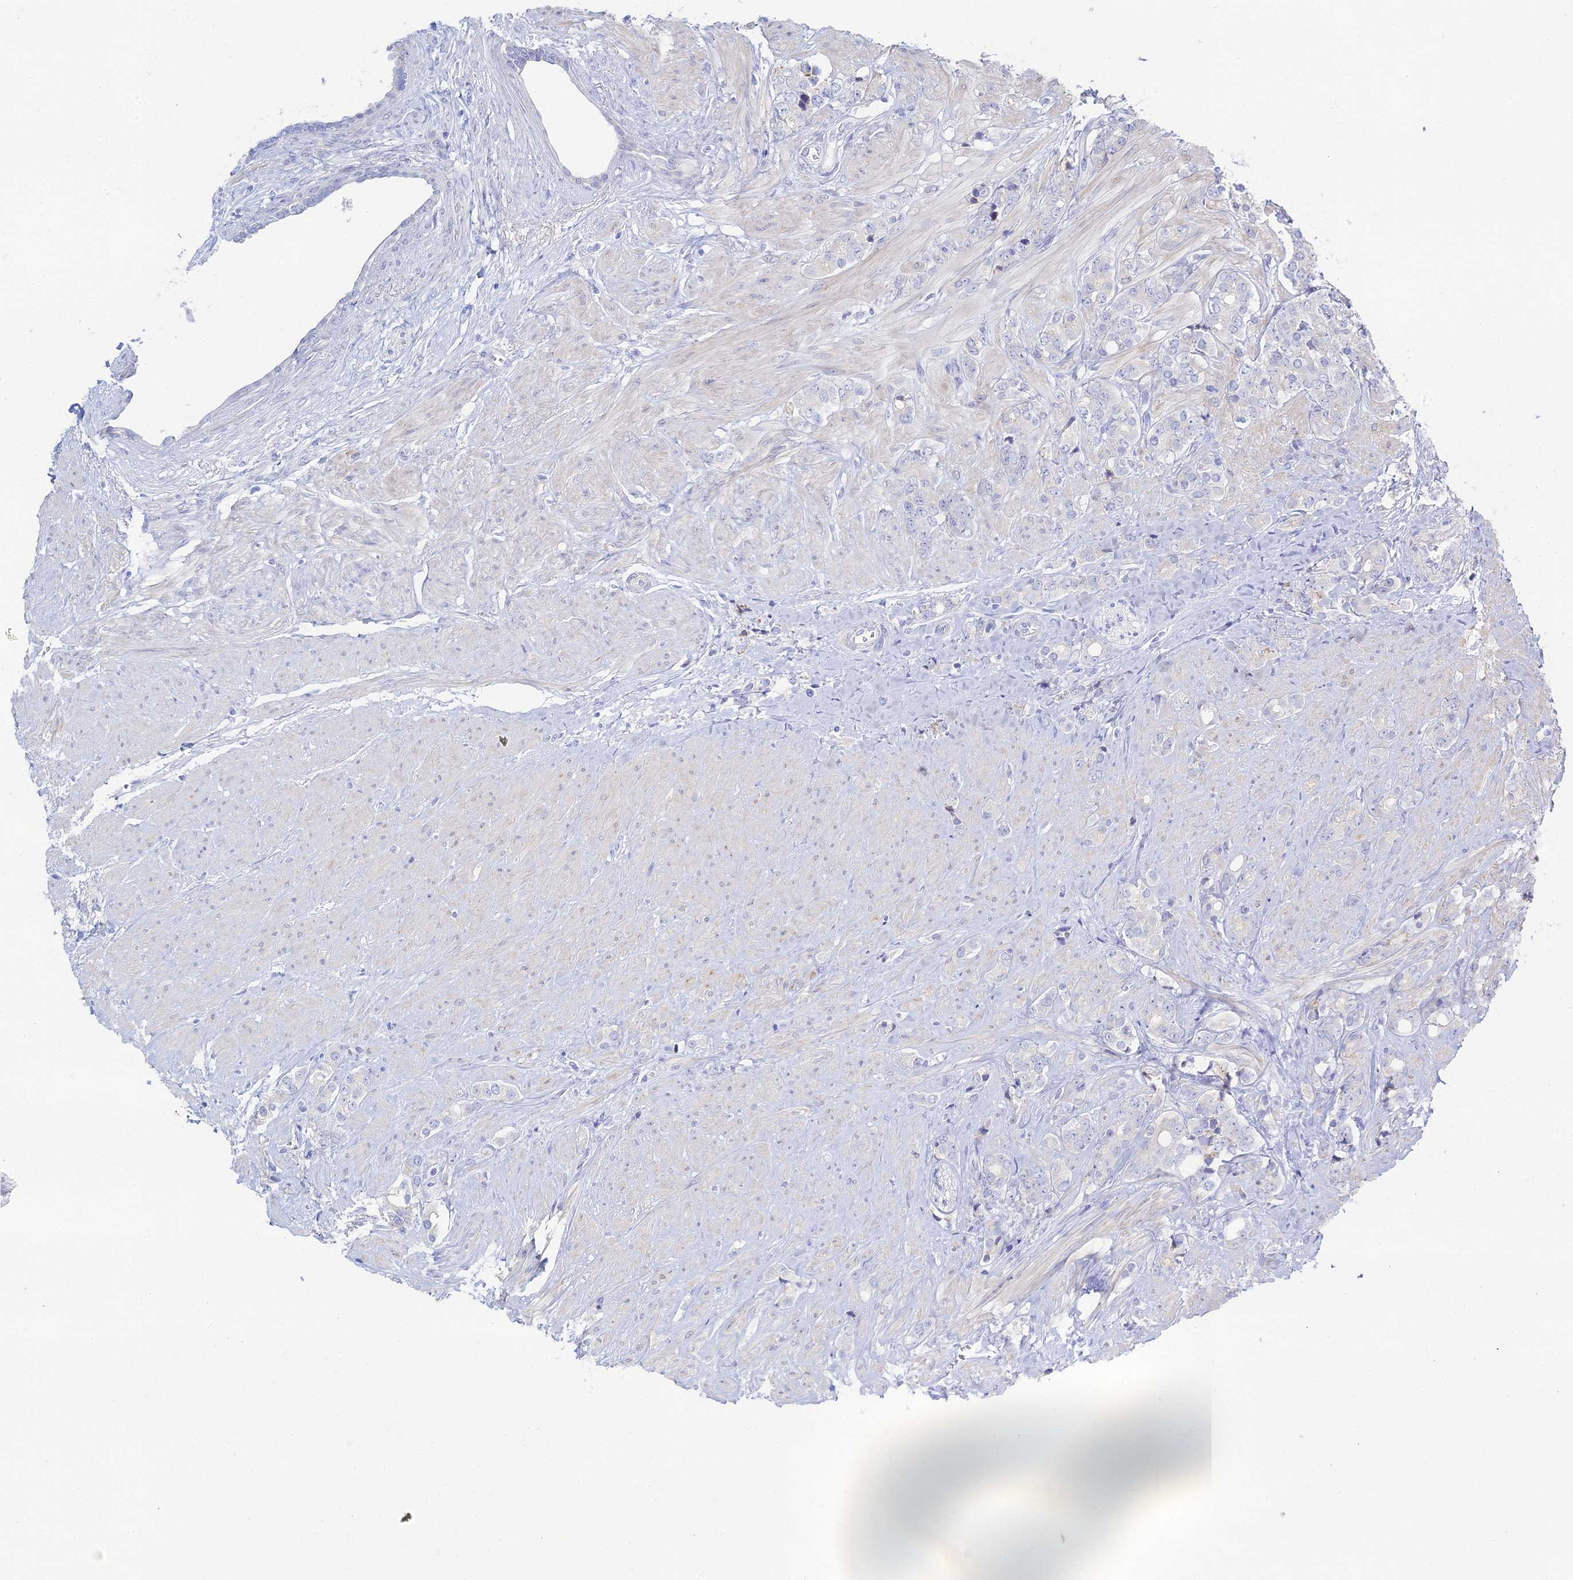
{"staining": {"intensity": "negative", "quantity": "none", "location": "none"}, "tissue": "prostate cancer", "cell_type": "Tumor cells", "image_type": "cancer", "snomed": [{"axis": "morphology", "description": "Adenocarcinoma, High grade"}, {"axis": "topography", "description": "Prostate"}], "caption": "The IHC photomicrograph has no significant staining in tumor cells of prostate adenocarcinoma (high-grade) tissue.", "gene": "DHX34", "patient": {"sex": "male", "age": 62}}